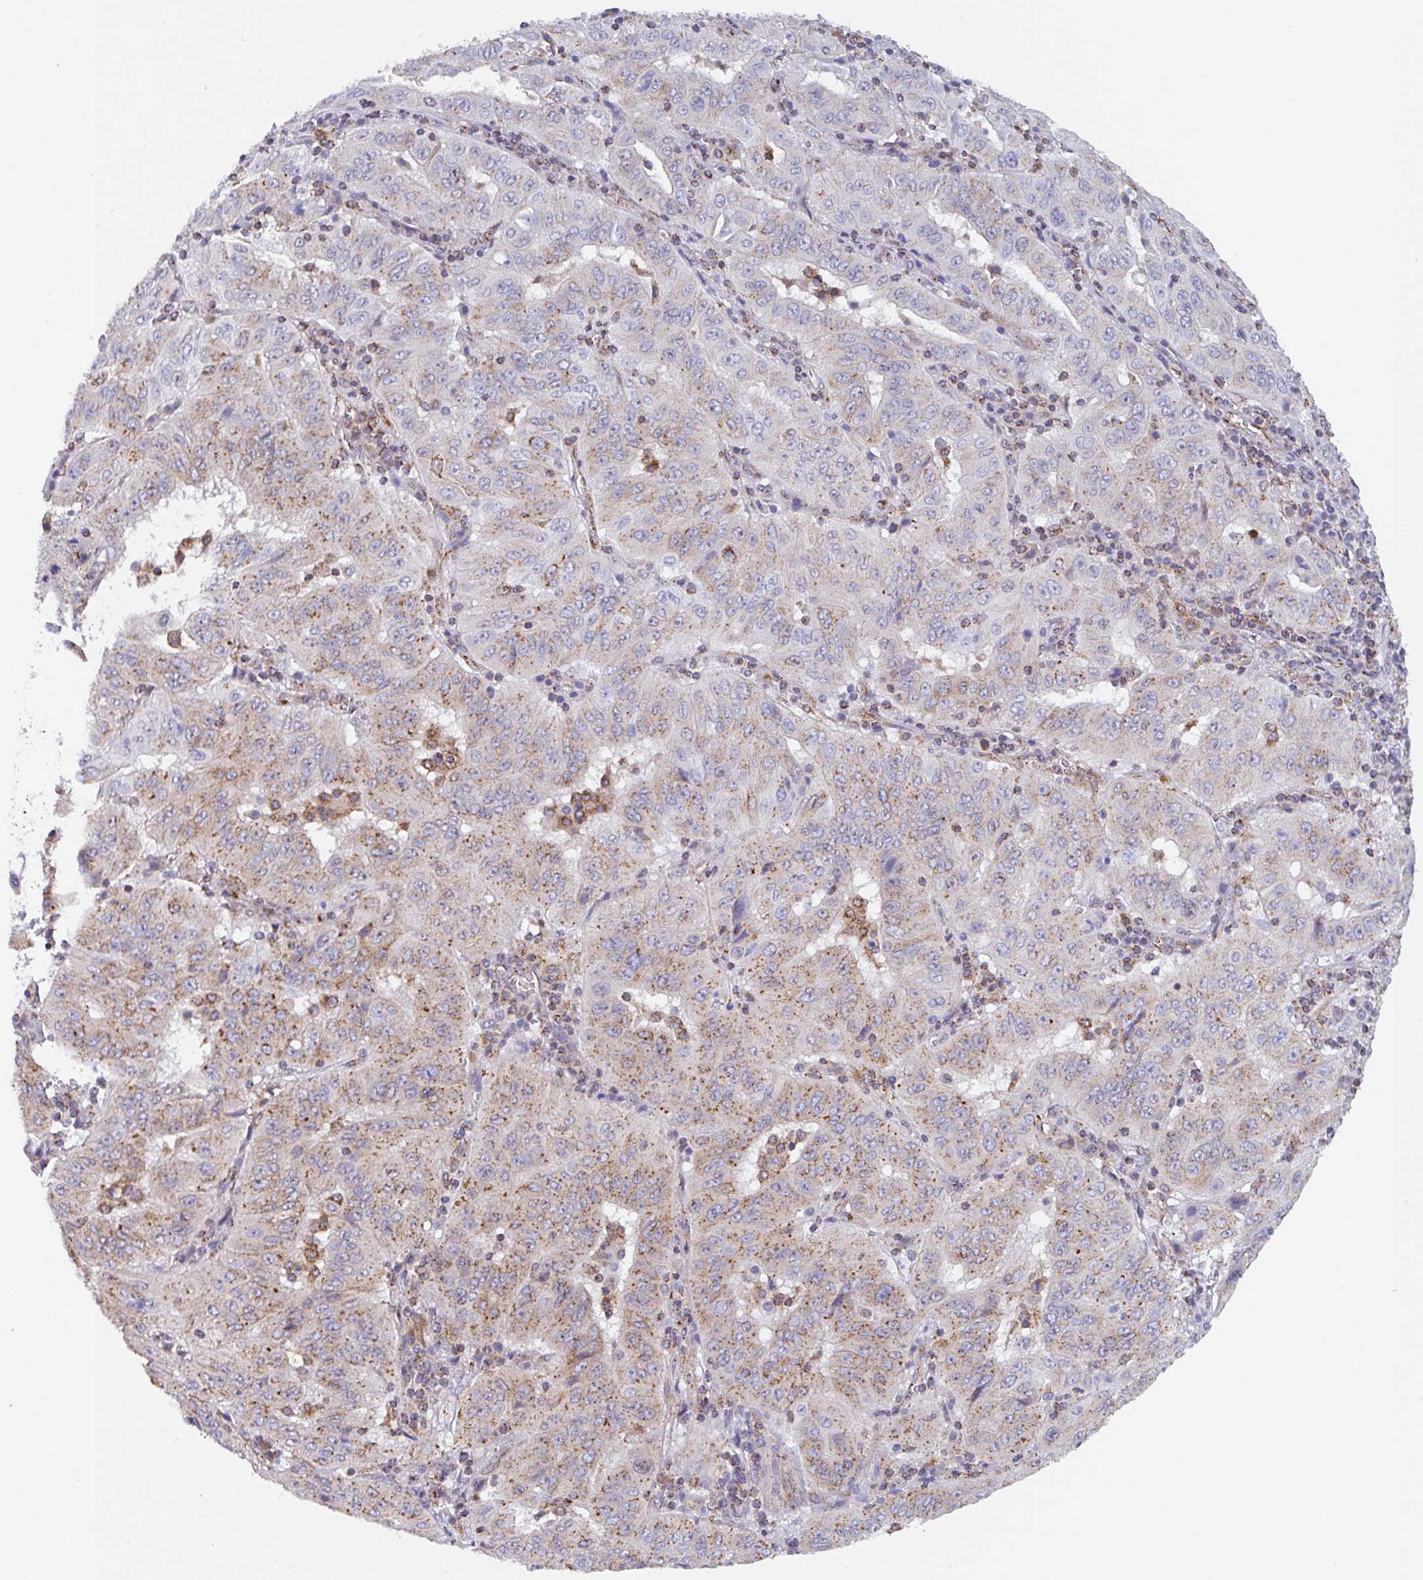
{"staining": {"intensity": "moderate", "quantity": "25%-75%", "location": "cytoplasmic/membranous"}, "tissue": "pancreatic cancer", "cell_type": "Tumor cells", "image_type": "cancer", "snomed": [{"axis": "morphology", "description": "Adenocarcinoma, NOS"}, {"axis": "topography", "description": "Pancreas"}], "caption": "Moderate cytoplasmic/membranous staining for a protein is present in about 25%-75% of tumor cells of pancreatic cancer (adenocarcinoma) using IHC.", "gene": "PROSER3", "patient": {"sex": "male", "age": 63}}